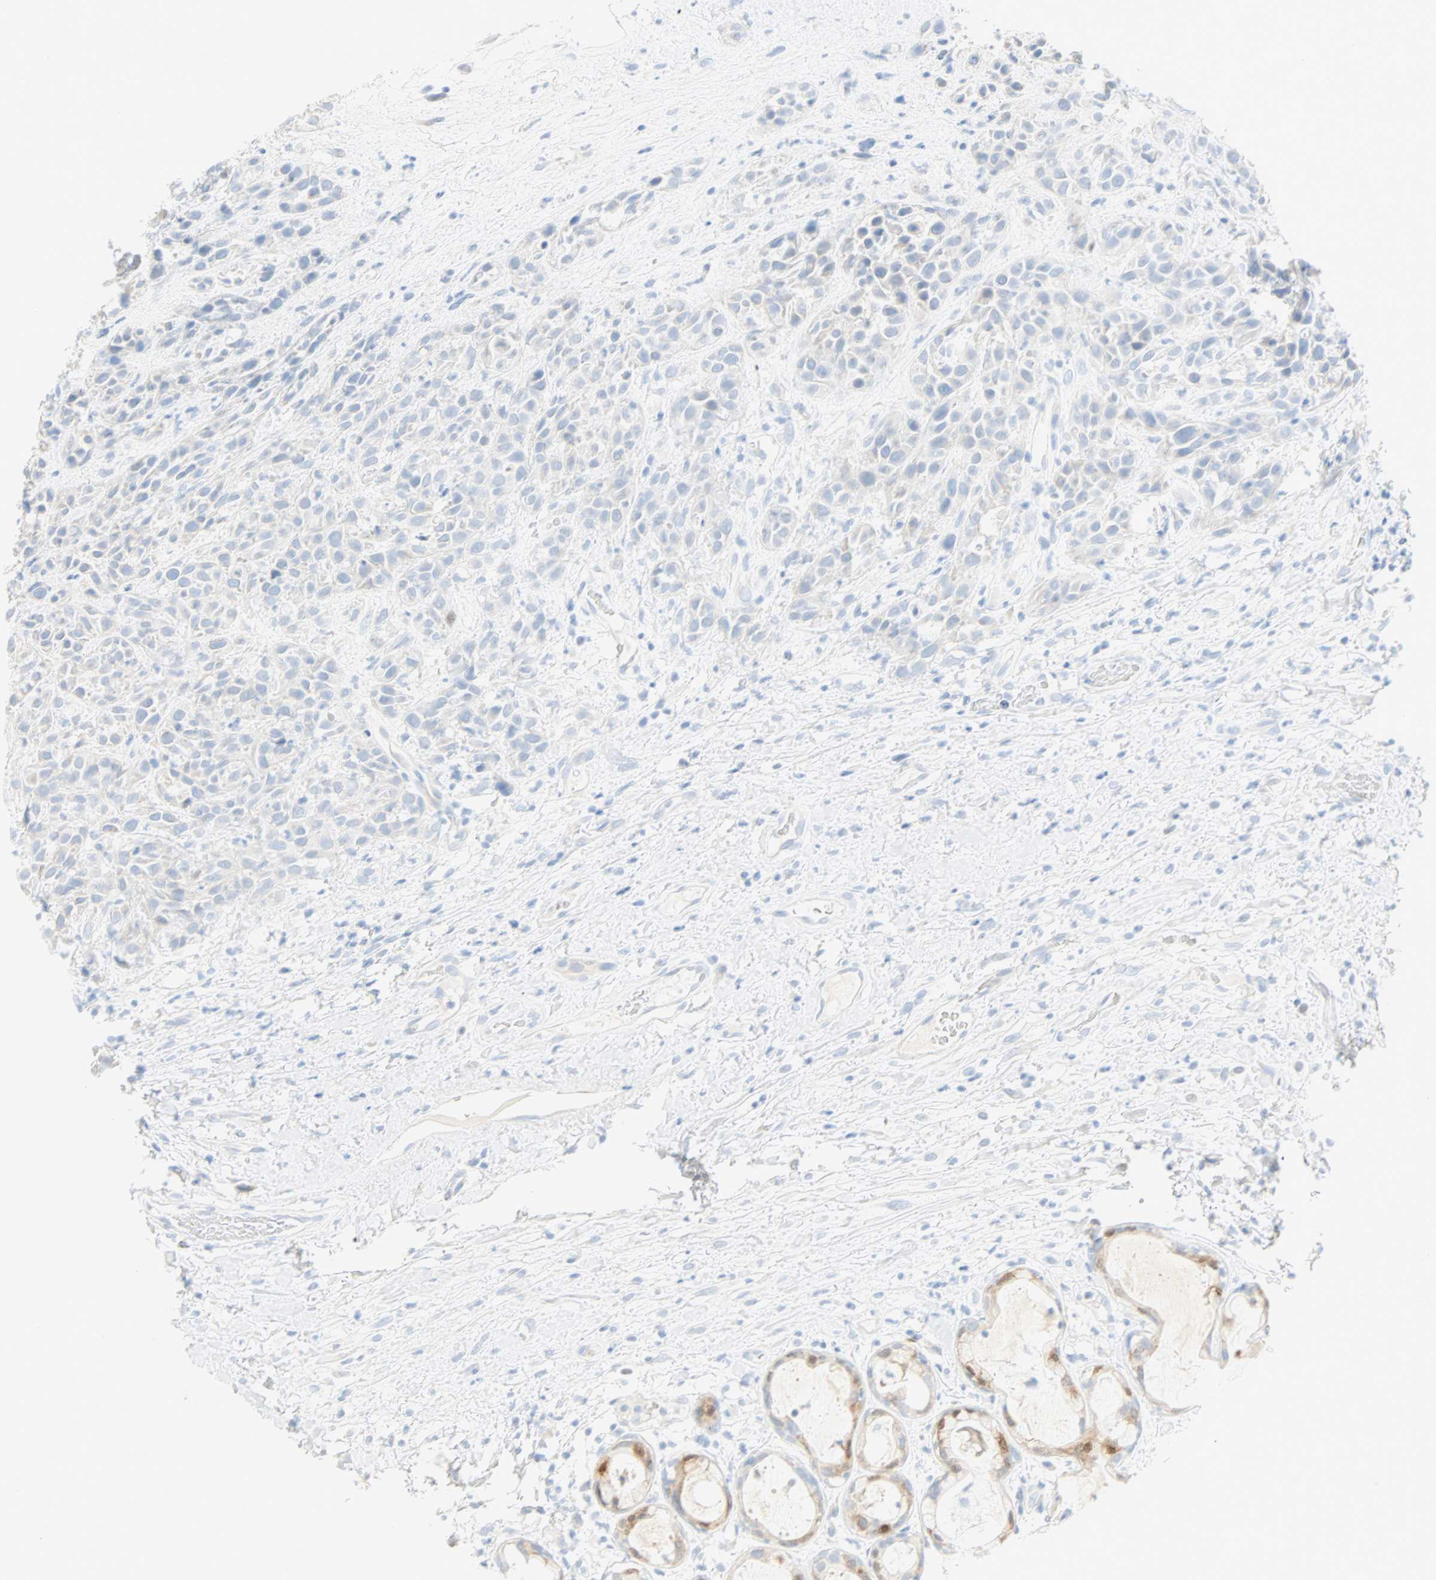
{"staining": {"intensity": "negative", "quantity": "none", "location": "none"}, "tissue": "head and neck cancer", "cell_type": "Tumor cells", "image_type": "cancer", "snomed": [{"axis": "morphology", "description": "Normal tissue, NOS"}, {"axis": "morphology", "description": "Squamous cell carcinoma, NOS"}, {"axis": "topography", "description": "Cartilage tissue"}, {"axis": "topography", "description": "Head-Neck"}], "caption": "Tumor cells show no significant protein staining in squamous cell carcinoma (head and neck).", "gene": "SELENBP1", "patient": {"sex": "male", "age": 62}}